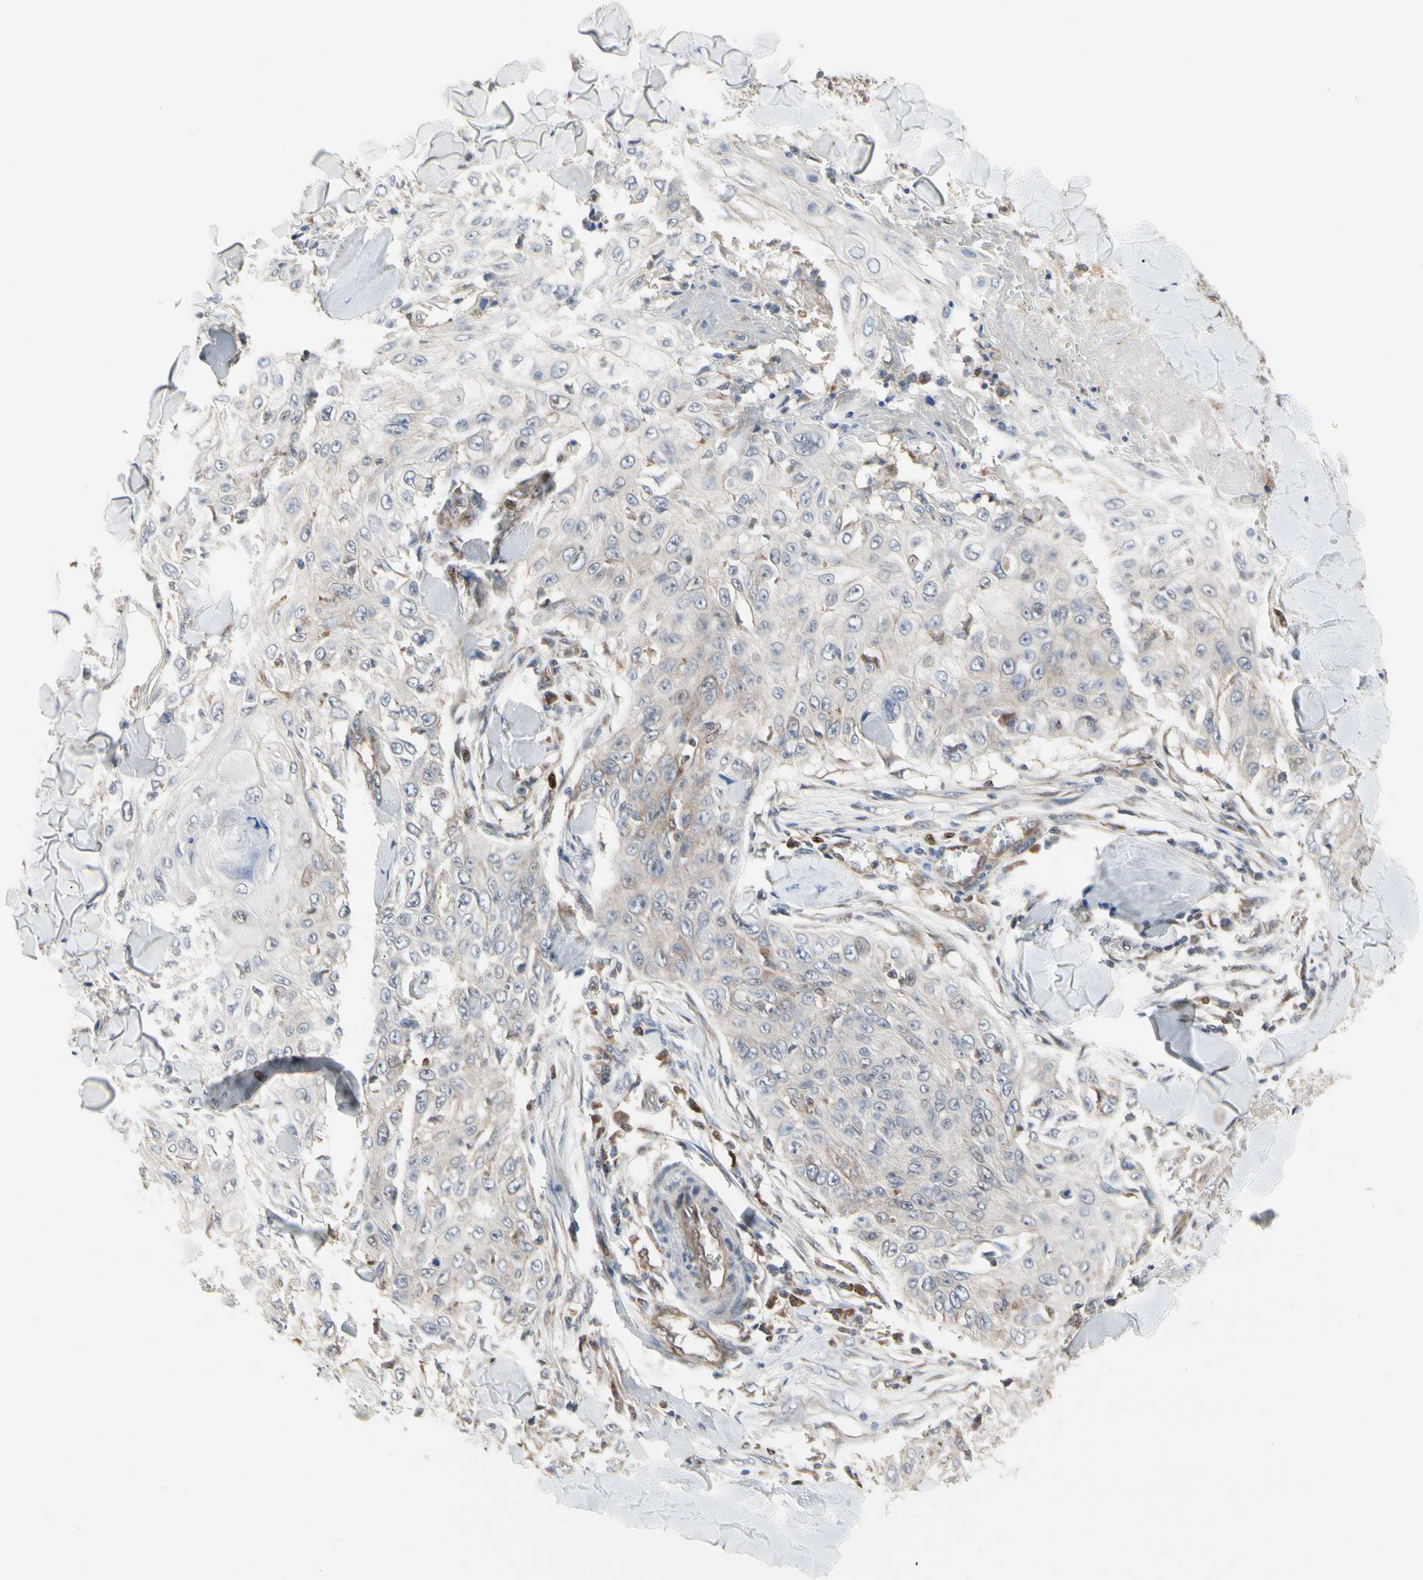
{"staining": {"intensity": "weak", "quantity": ">75%", "location": "cytoplasmic/membranous"}, "tissue": "skin cancer", "cell_type": "Tumor cells", "image_type": "cancer", "snomed": [{"axis": "morphology", "description": "Squamous cell carcinoma, NOS"}, {"axis": "topography", "description": "Skin"}], "caption": "Immunohistochemical staining of human skin cancer (squamous cell carcinoma) exhibits low levels of weak cytoplasmic/membranous protein positivity in about >75% of tumor cells.", "gene": "CDK5", "patient": {"sex": "male", "age": 86}}